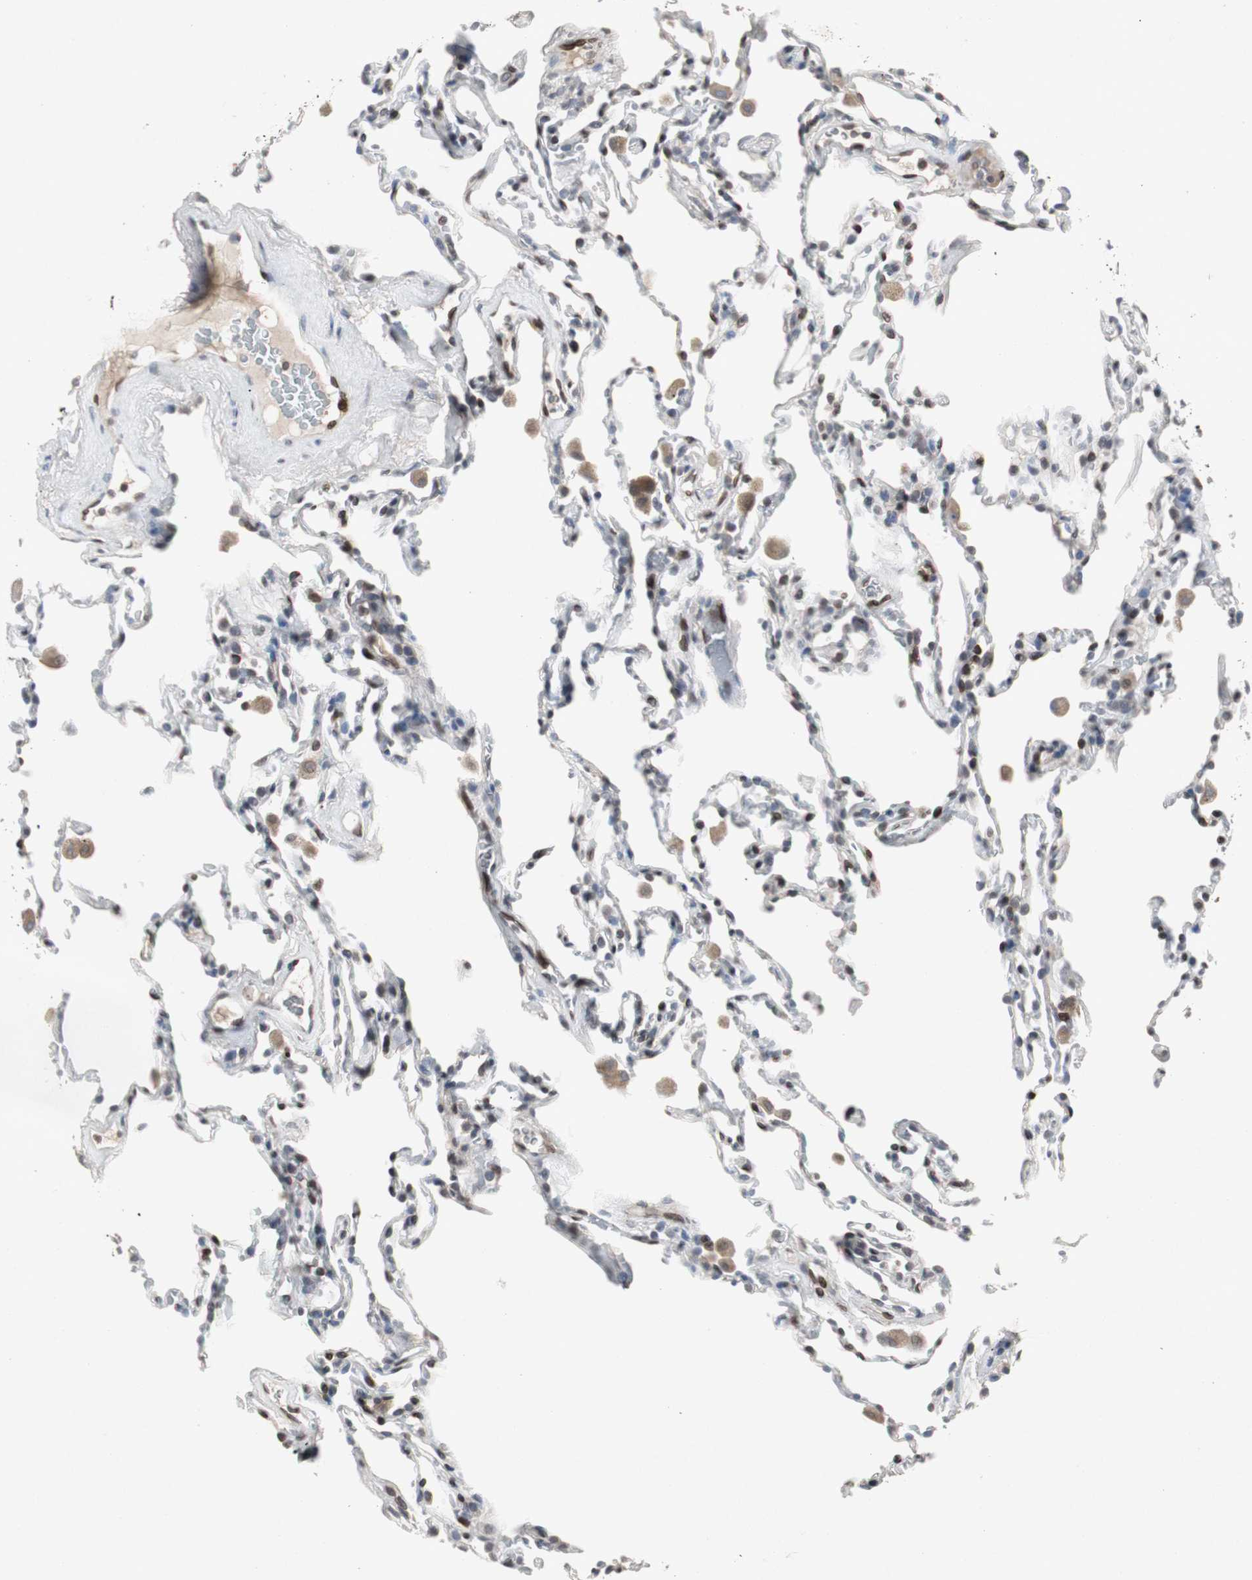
{"staining": {"intensity": "moderate", "quantity": "<25%", "location": "nuclear"}, "tissue": "lung", "cell_type": "Alveolar cells", "image_type": "normal", "snomed": [{"axis": "morphology", "description": "Normal tissue, NOS"}, {"axis": "morphology", "description": "Soft tissue tumor metastatic"}, {"axis": "topography", "description": "Lung"}], "caption": "Immunohistochemistry image of normal lung stained for a protein (brown), which reveals low levels of moderate nuclear staining in about <25% of alveolar cells.", "gene": "ZNF396", "patient": {"sex": "male", "age": 59}}